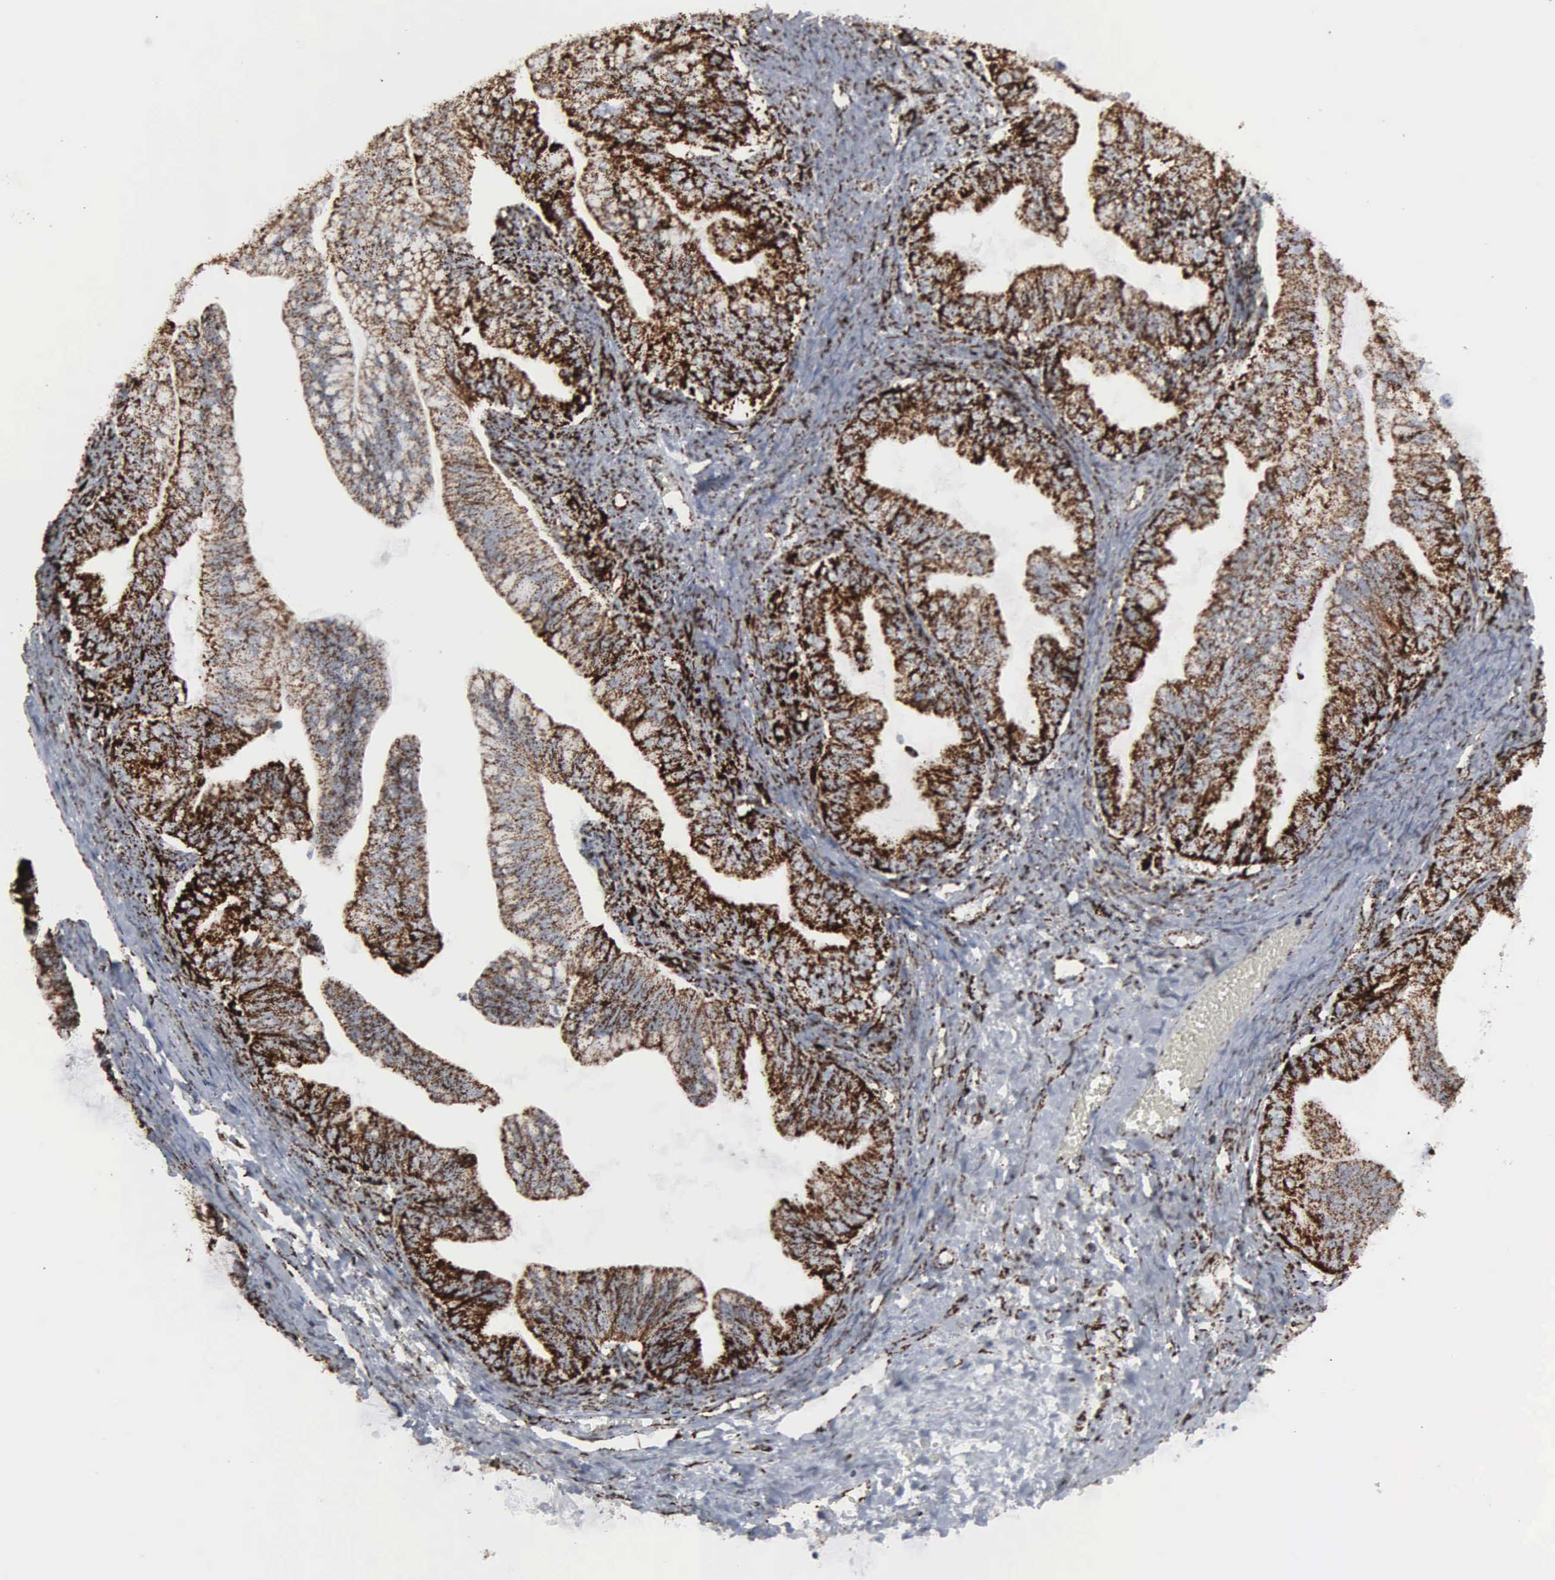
{"staining": {"intensity": "strong", "quantity": ">75%", "location": "cytoplasmic/membranous"}, "tissue": "ovarian cancer", "cell_type": "Tumor cells", "image_type": "cancer", "snomed": [{"axis": "morphology", "description": "Cystadenocarcinoma, mucinous, NOS"}, {"axis": "topography", "description": "Ovary"}], "caption": "IHC of human ovarian mucinous cystadenocarcinoma displays high levels of strong cytoplasmic/membranous positivity in approximately >75% of tumor cells.", "gene": "HSPA9", "patient": {"sex": "female", "age": 36}}